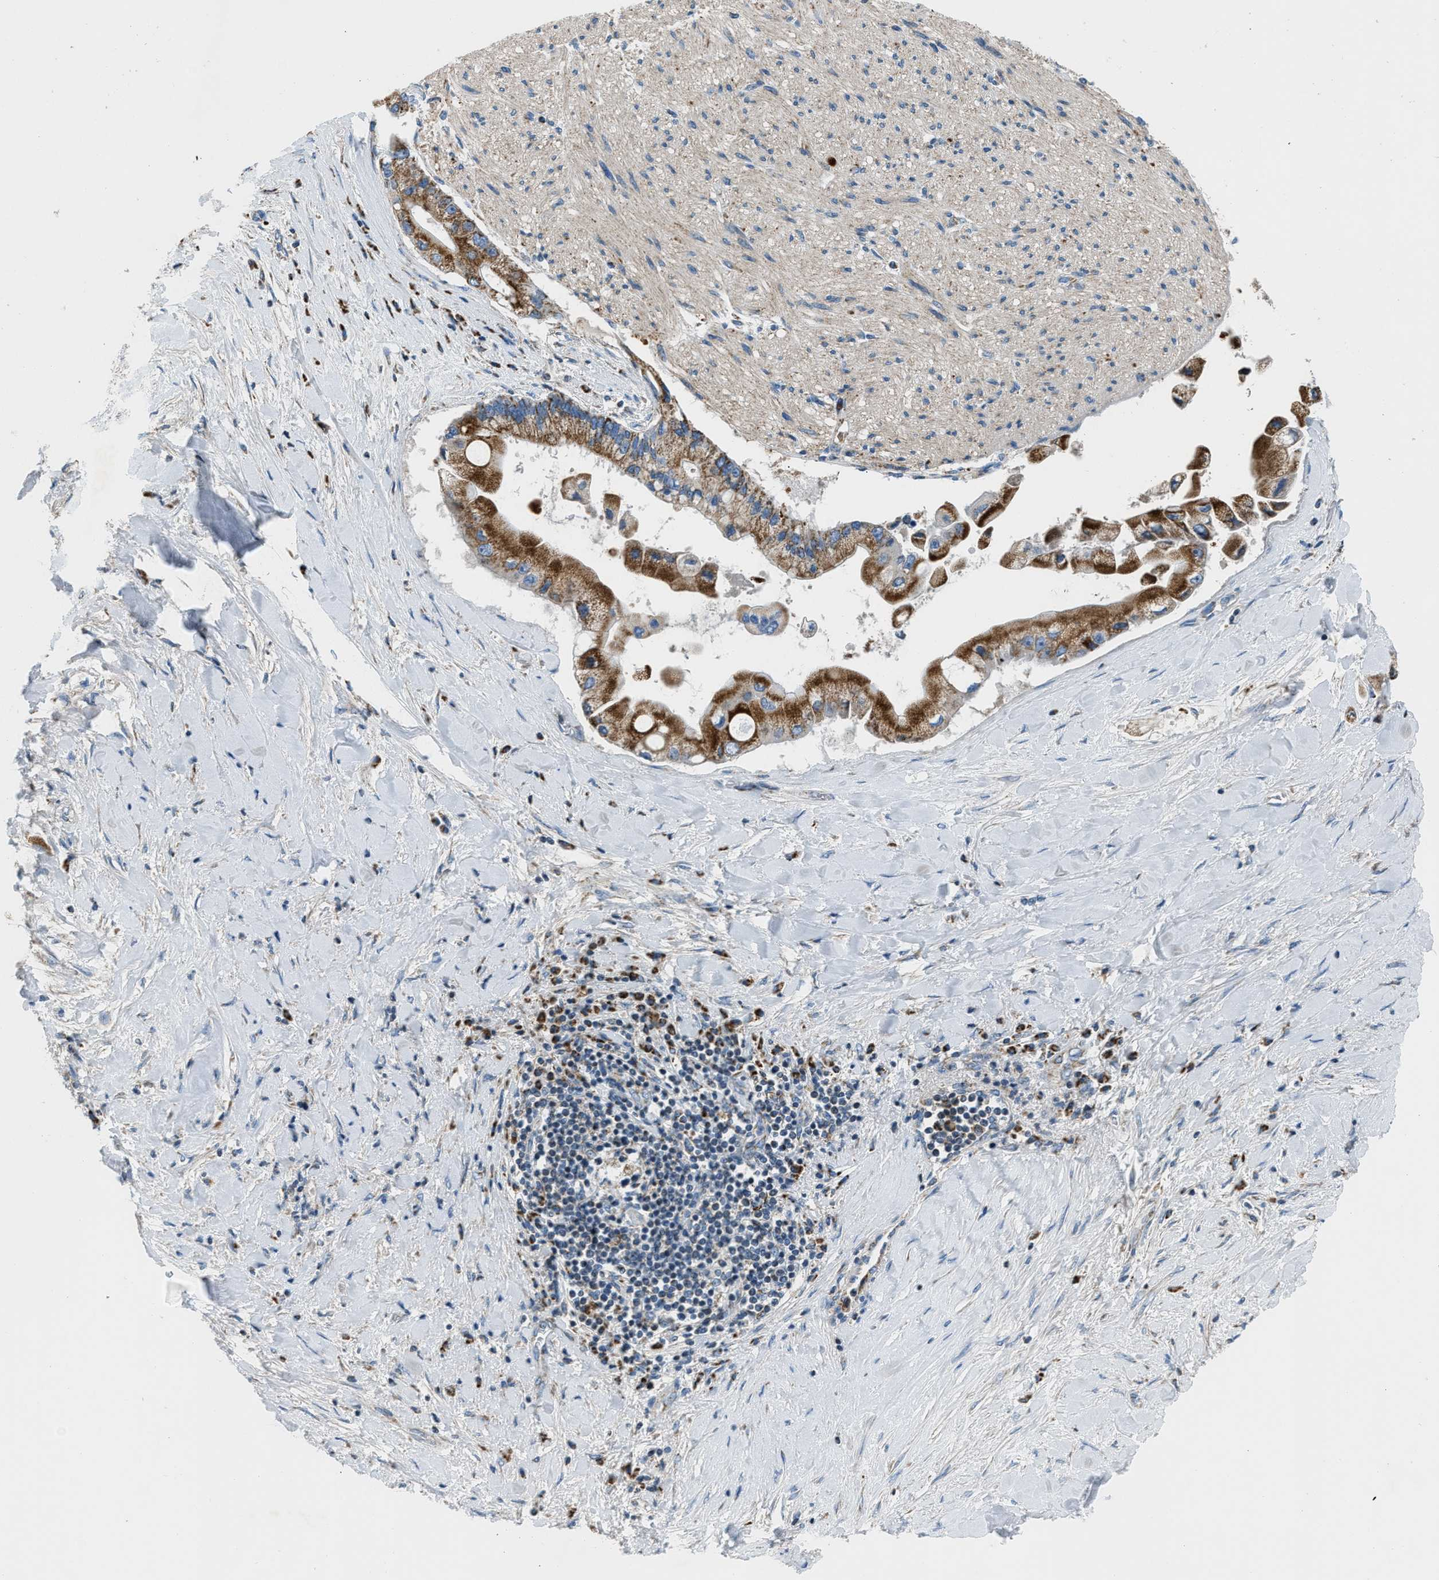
{"staining": {"intensity": "moderate", "quantity": ">75%", "location": "cytoplasmic/membranous"}, "tissue": "liver cancer", "cell_type": "Tumor cells", "image_type": "cancer", "snomed": [{"axis": "morphology", "description": "Cholangiocarcinoma"}, {"axis": "topography", "description": "Liver"}], "caption": "Liver cancer (cholangiocarcinoma) stained for a protein (brown) demonstrates moderate cytoplasmic/membranous positive positivity in about >75% of tumor cells.", "gene": "ACADVL", "patient": {"sex": "male", "age": 50}}